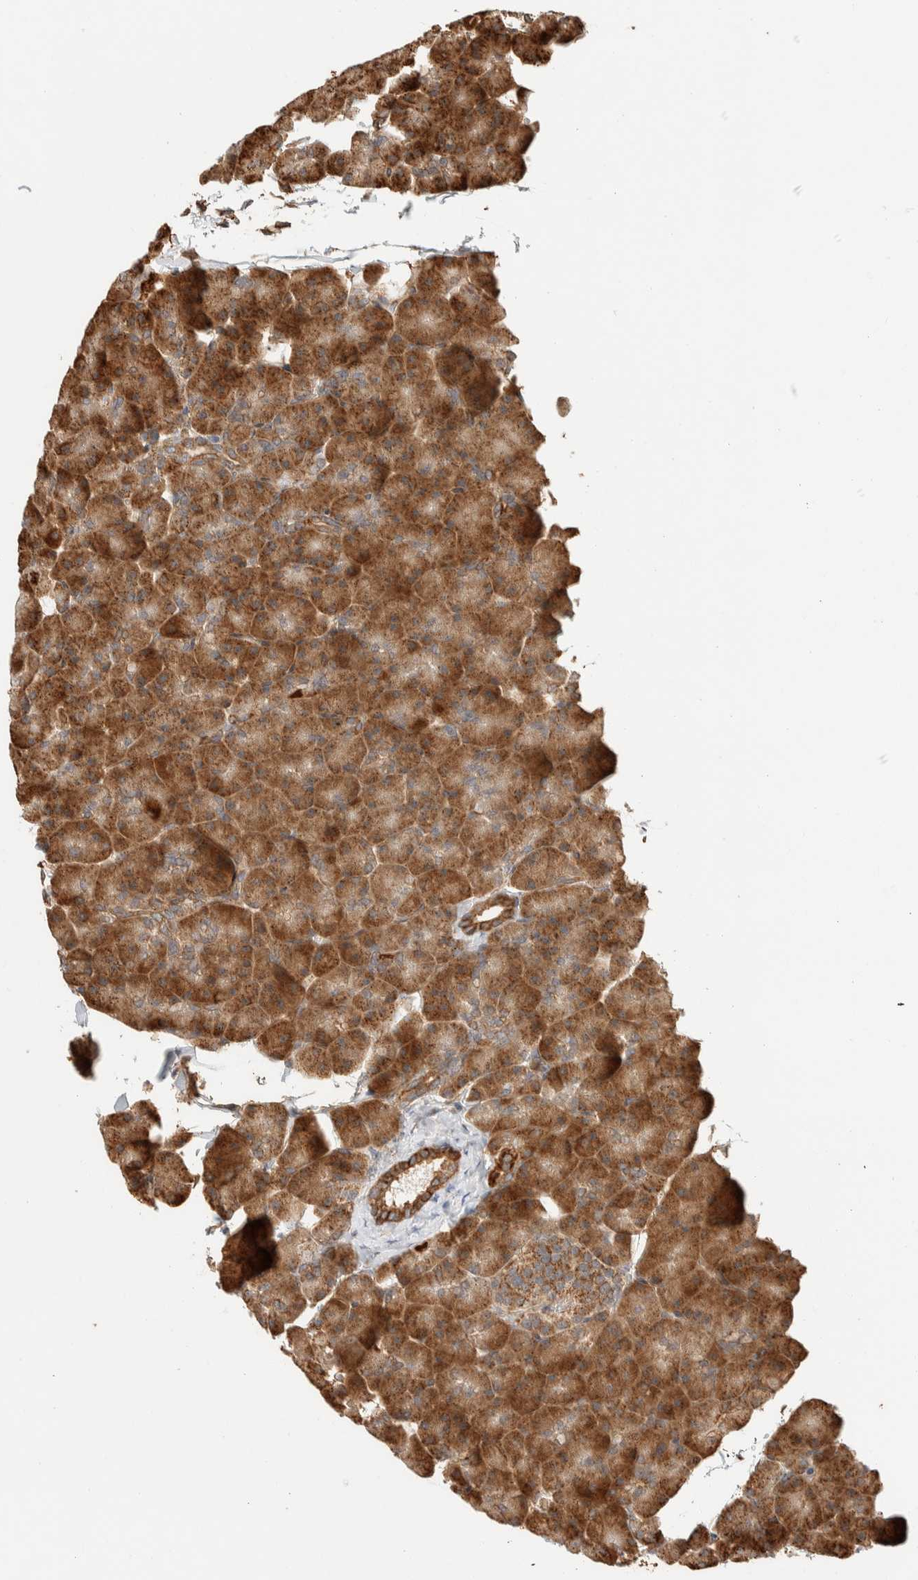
{"staining": {"intensity": "strong", "quantity": ">75%", "location": "cytoplasmic/membranous"}, "tissue": "pancreas", "cell_type": "Exocrine glandular cells", "image_type": "normal", "snomed": [{"axis": "morphology", "description": "Normal tissue, NOS"}, {"axis": "topography", "description": "Pancreas"}], "caption": "This micrograph shows unremarkable pancreas stained with immunohistochemistry to label a protein in brown. The cytoplasmic/membranous of exocrine glandular cells show strong positivity for the protein. Nuclei are counter-stained blue.", "gene": "KIF9", "patient": {"sex": "male", "age": 35}}